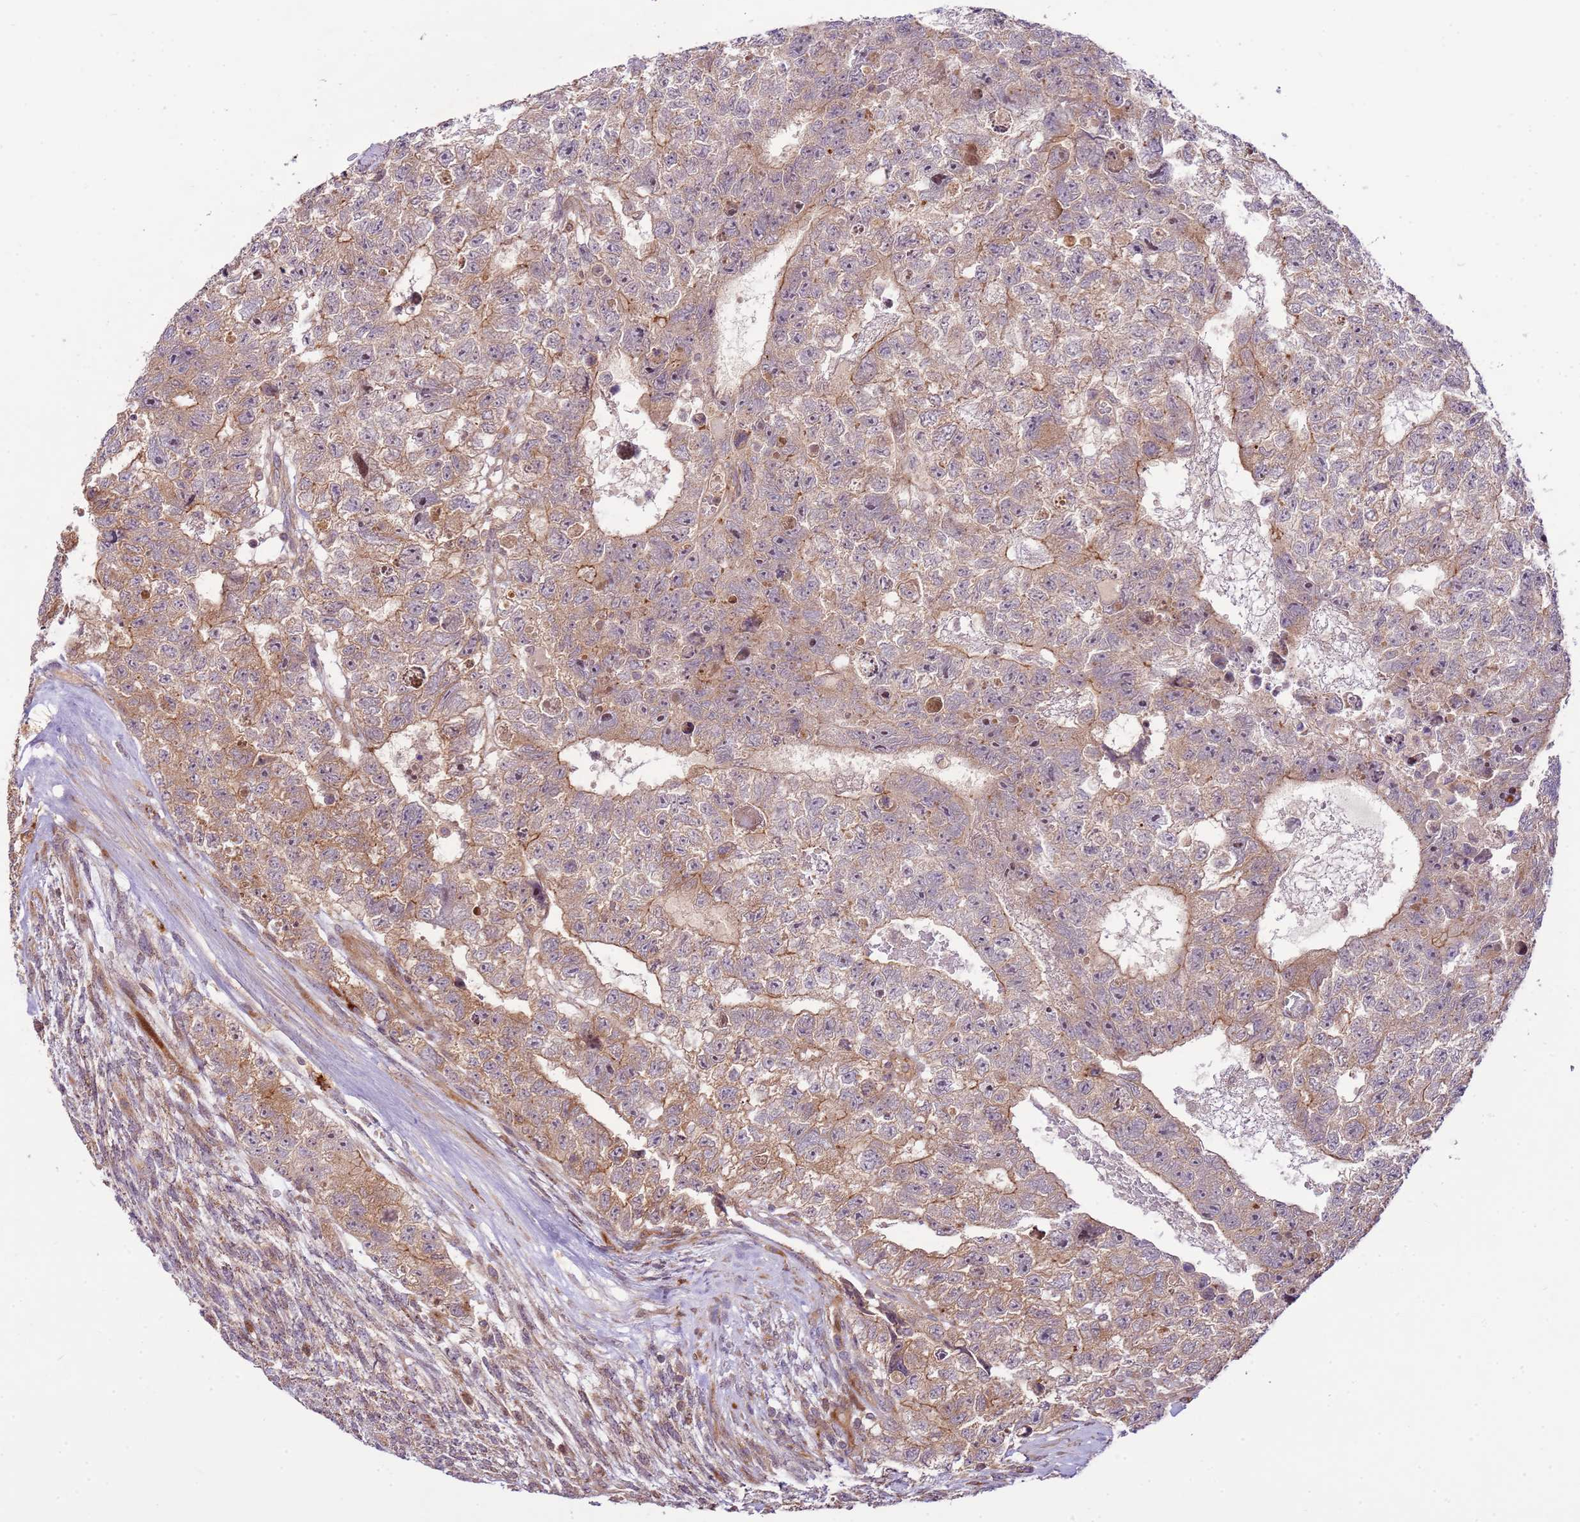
{"staining": {"intensity": "moderate", "quantity": "<25%", "location": "cytoplasmic/membranous"}, "tissue": "testis cancer", "cell_type": "Tumor cells", "image_type": "cancer", "snomed": [{"axis": "morphology", "description": "Carcinoma, Embryonal, NOS"}, {"axis": "topography", "description": "Testis"}], "caption": "Human testis cancer (embryonal carcinoma) stained for a protein (brown) displays moderate cytoplasmic/membranous positive staining in approximately <25% of tumor cells.", "gene": "ZNF624", "patient": {"sex": "male", "age": 26}}